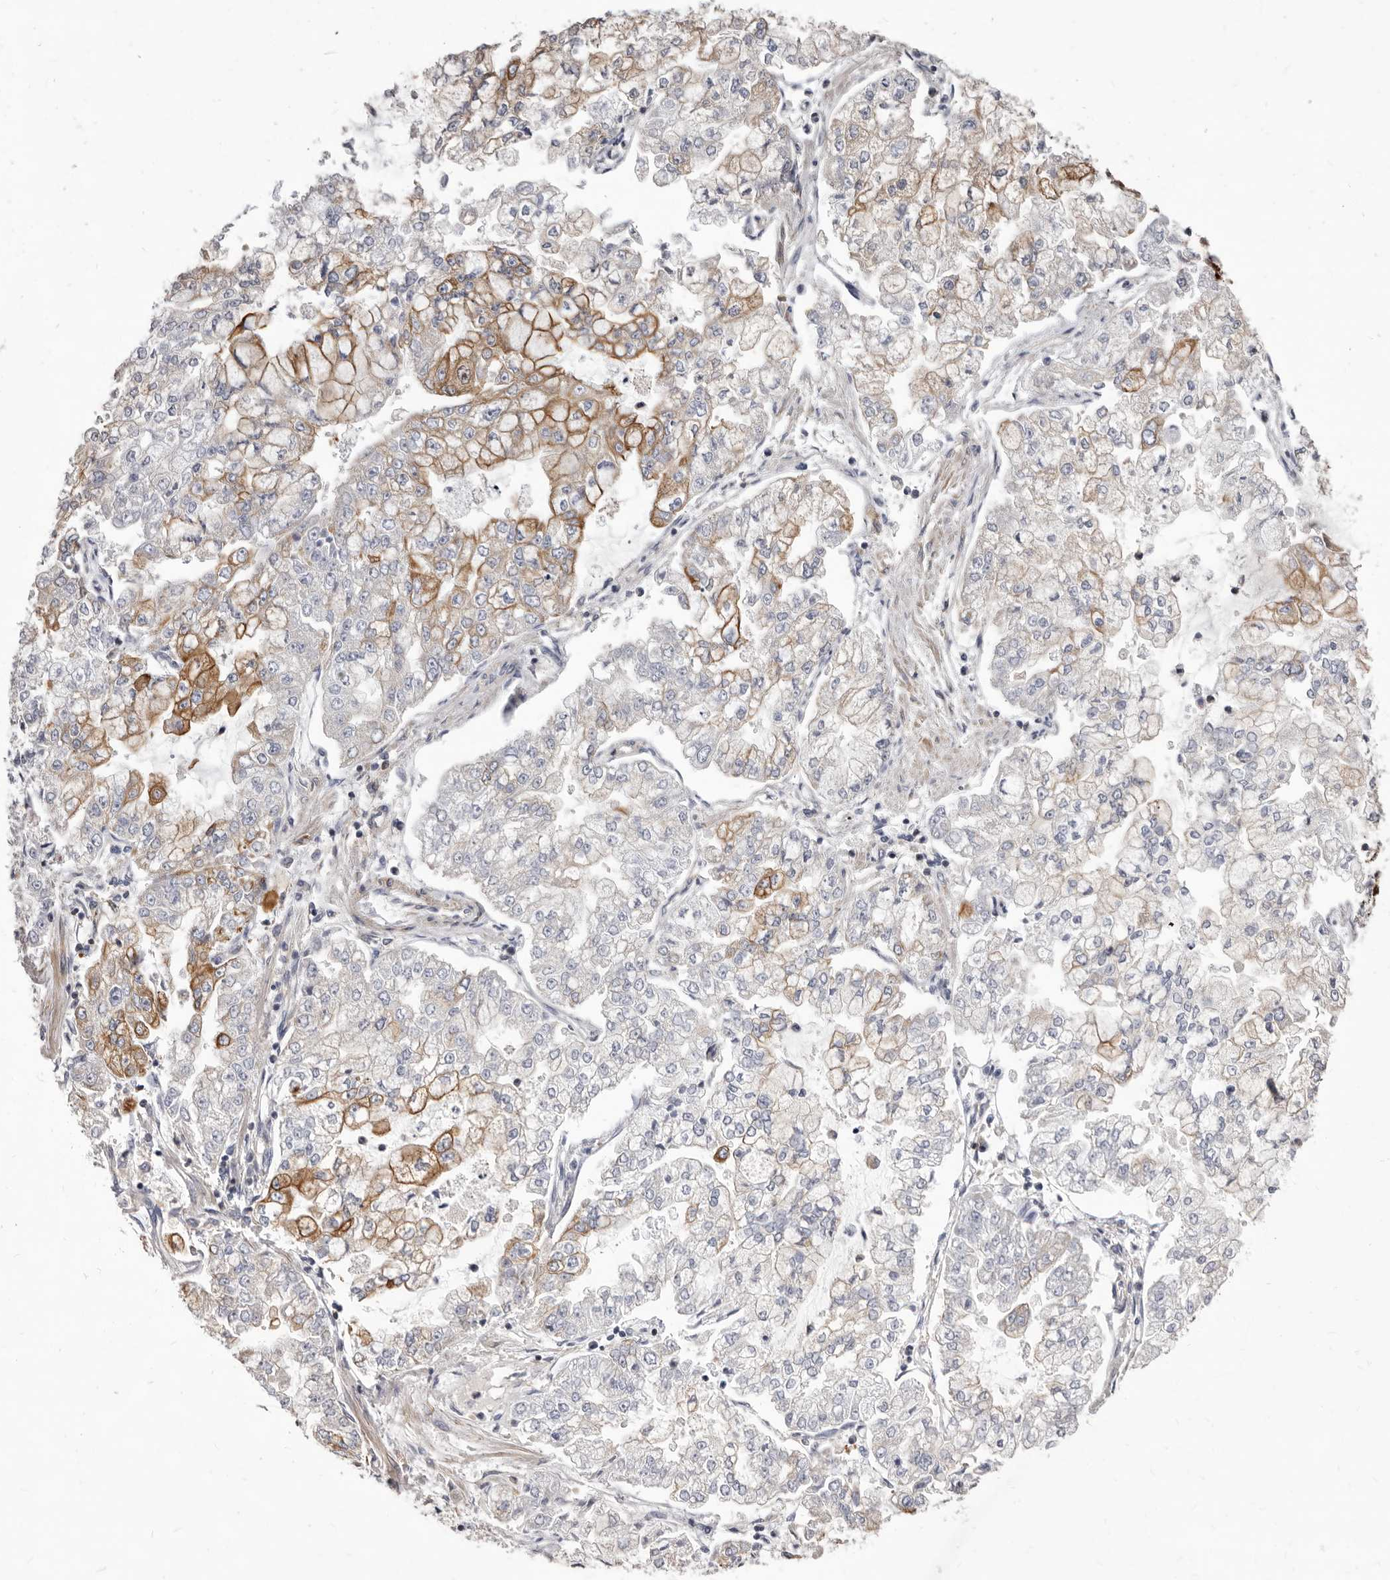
{"staining": {"intensity": "moderate", "quantity": "<25%", "location": "cytoplasmic/membranous"}, "tissue": "stomach cancer", "cell_type": "Tumor cells", "image_type": "cancer", "snomed": [{"axis": "morphology", "description": "Adenocarcinoma, NOS"}, {"axis": "topography", "description": "Stomach"}], "caption": "Tumor cells exhibit low levels of moderate cytoplasmic/membranous staining in about <25% of cells in human stomach adenocarcinoma. (IHC, brightfield microscopy, high magnification).", "gene": "NIBAN1", "patient": {"sex": "male", "age": 76}}